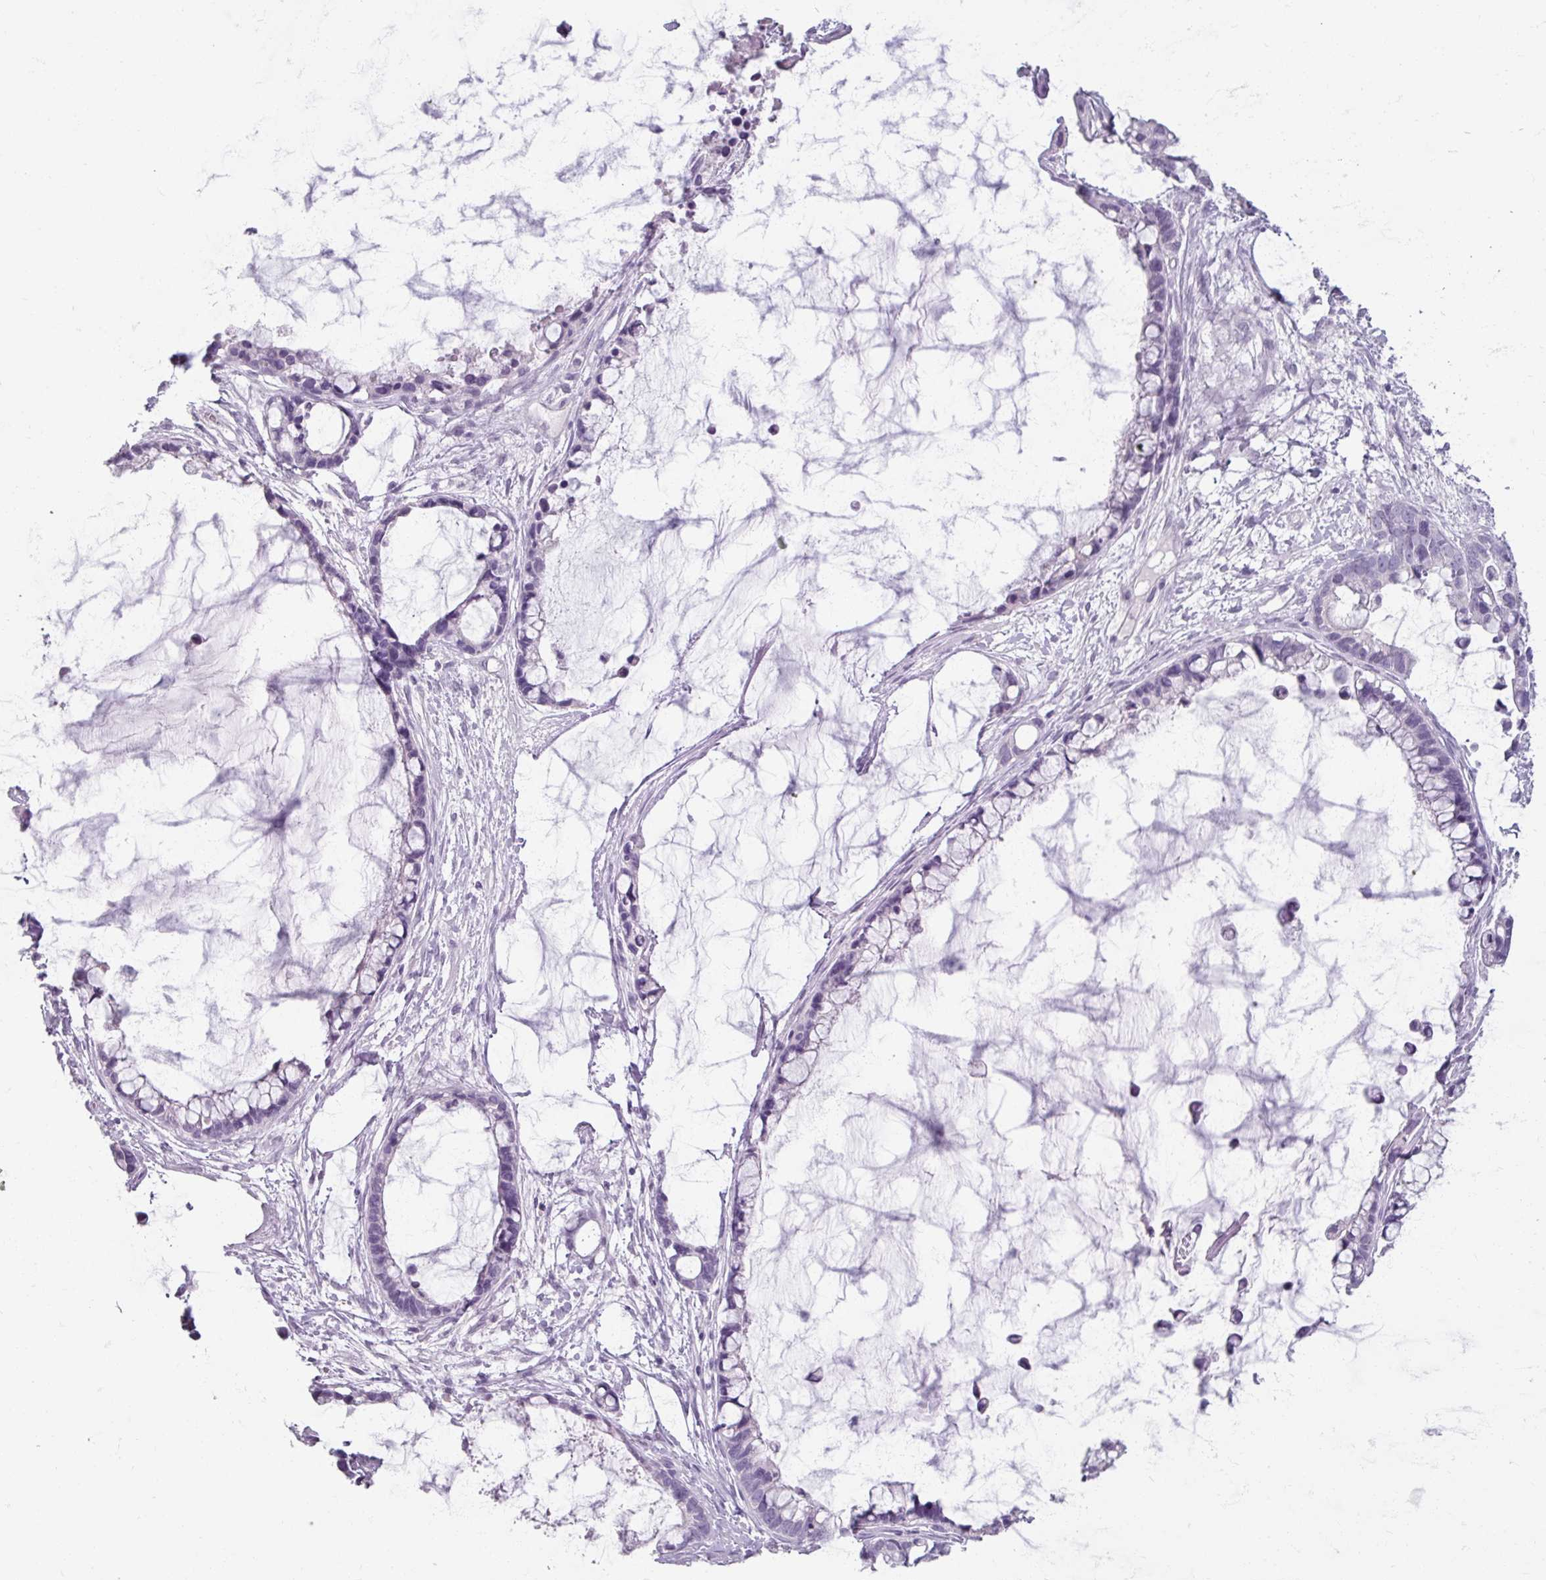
{"staining": {"intensity": "negative", "quantity": "none", "location": "none"}, "tissue": "ovarian cancer", "cell_type": "Tumor cells", "image_type": "cancer", "snomed": [{"axis": "morphology", "description": "Cystadenocarcinoma, mucinous, NOS"}, {"axis": "topography", "description": "Ovary"}], "caption": "The immunohistochemistry (IHC) image has no significant positivity in tumor cells of ovarian cancer (mucinous cystadenocarcinoma) tissue.", "gene": "TG", "patient": {"sex": "female", "age": 63}}